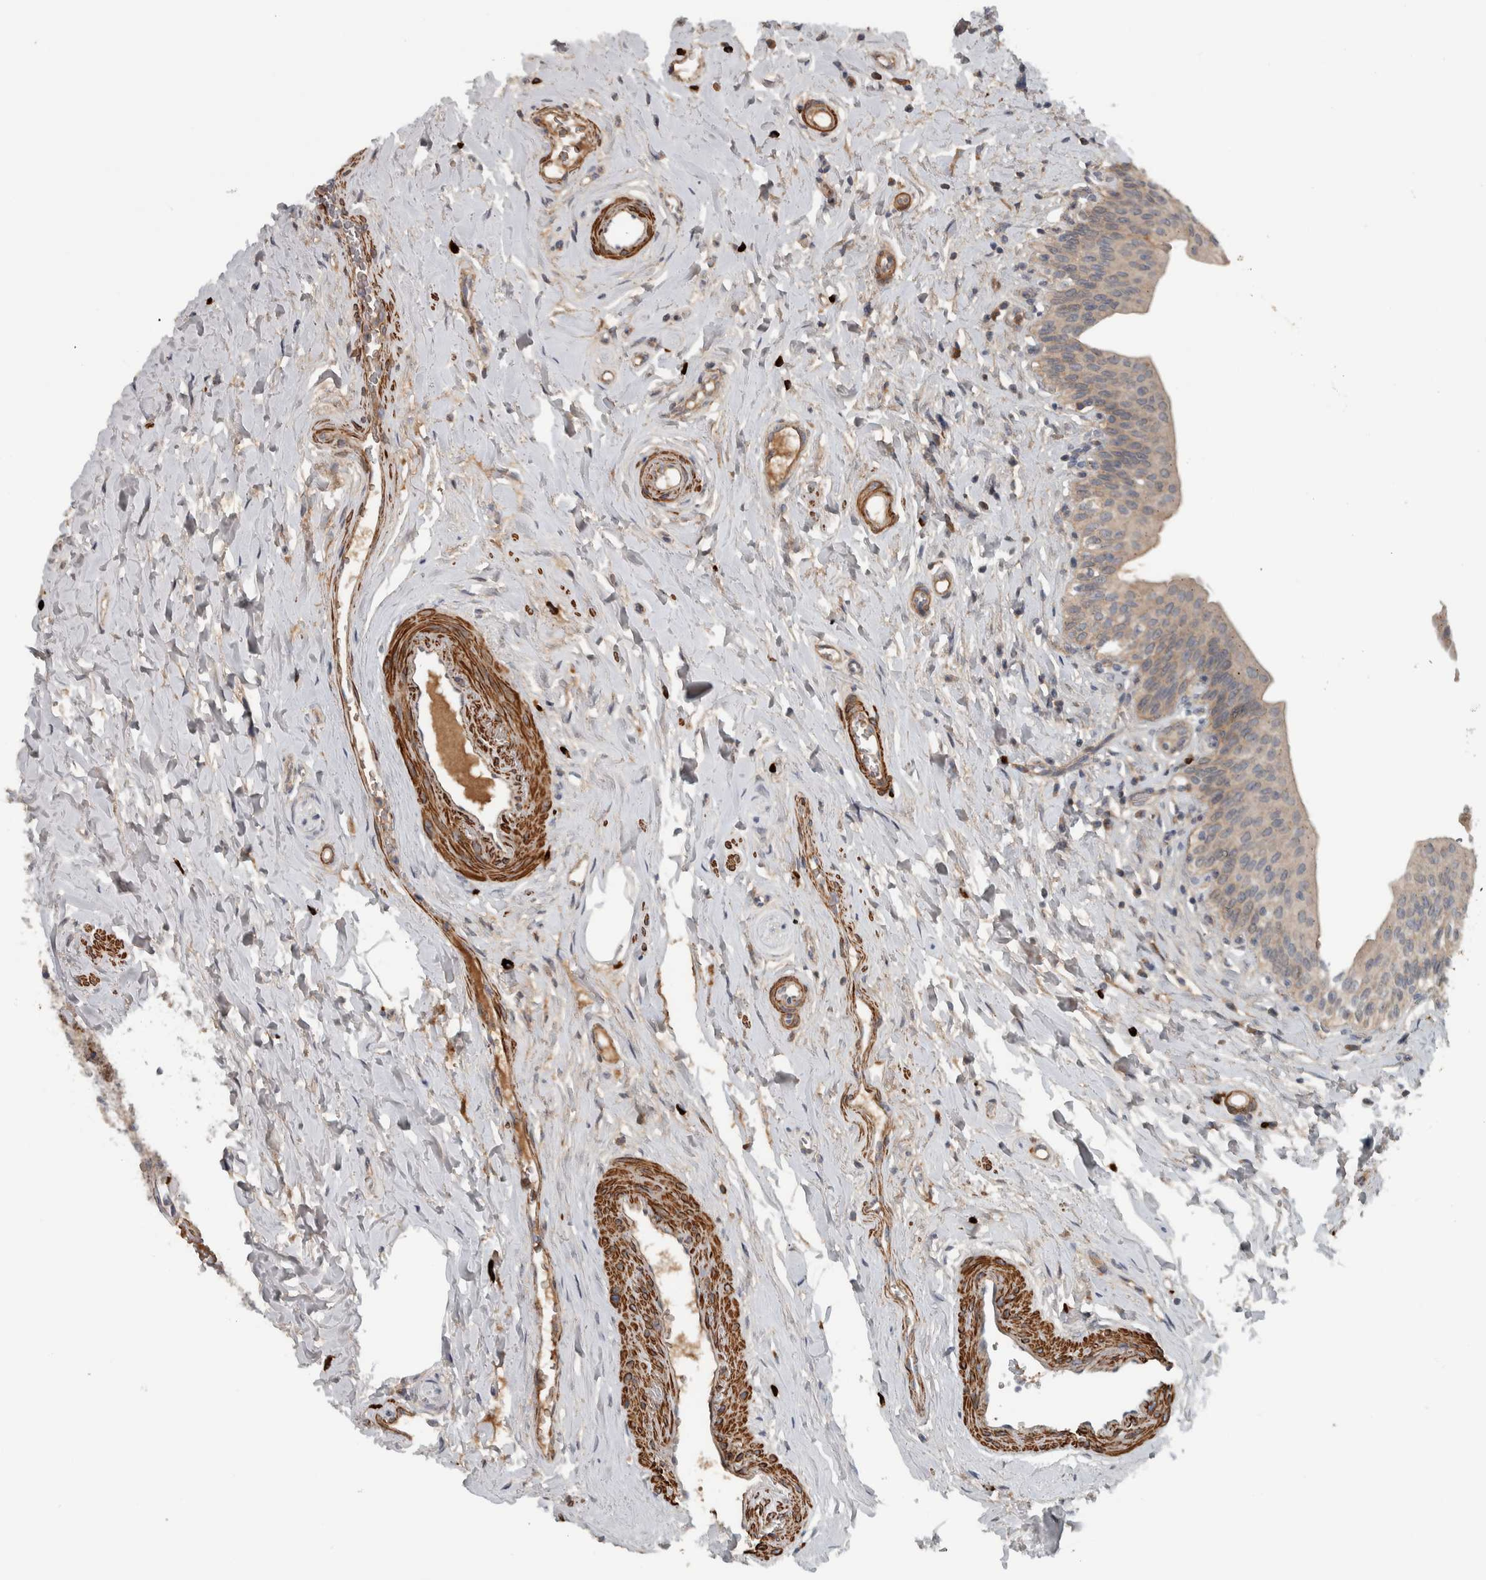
{"staining": {"intensity": "moderate", "quantity": ">75%", "location": "cytoplasmic/membranous"}, "tissue": "urinary bladder", "cell_type": "Urothelial cells", "image_type": "normal", "snomed": [{"axis": "morphology", "description": "Normal tissue, NOS"}, {"axis": "topography", "description": "Urinary bladder"}], "caption": "Protein expression analysis of normal urinary bladder reveals moderate cytoplasmic/membranous expression in approximately >75% of urothelial cells. The staining was performed using DAB, with brown indicating positive protein expression. Nuclei are stained blue with hematoxylin.", "gene": "LBHD1", "patient": {"sex": "male", "age": 83}}